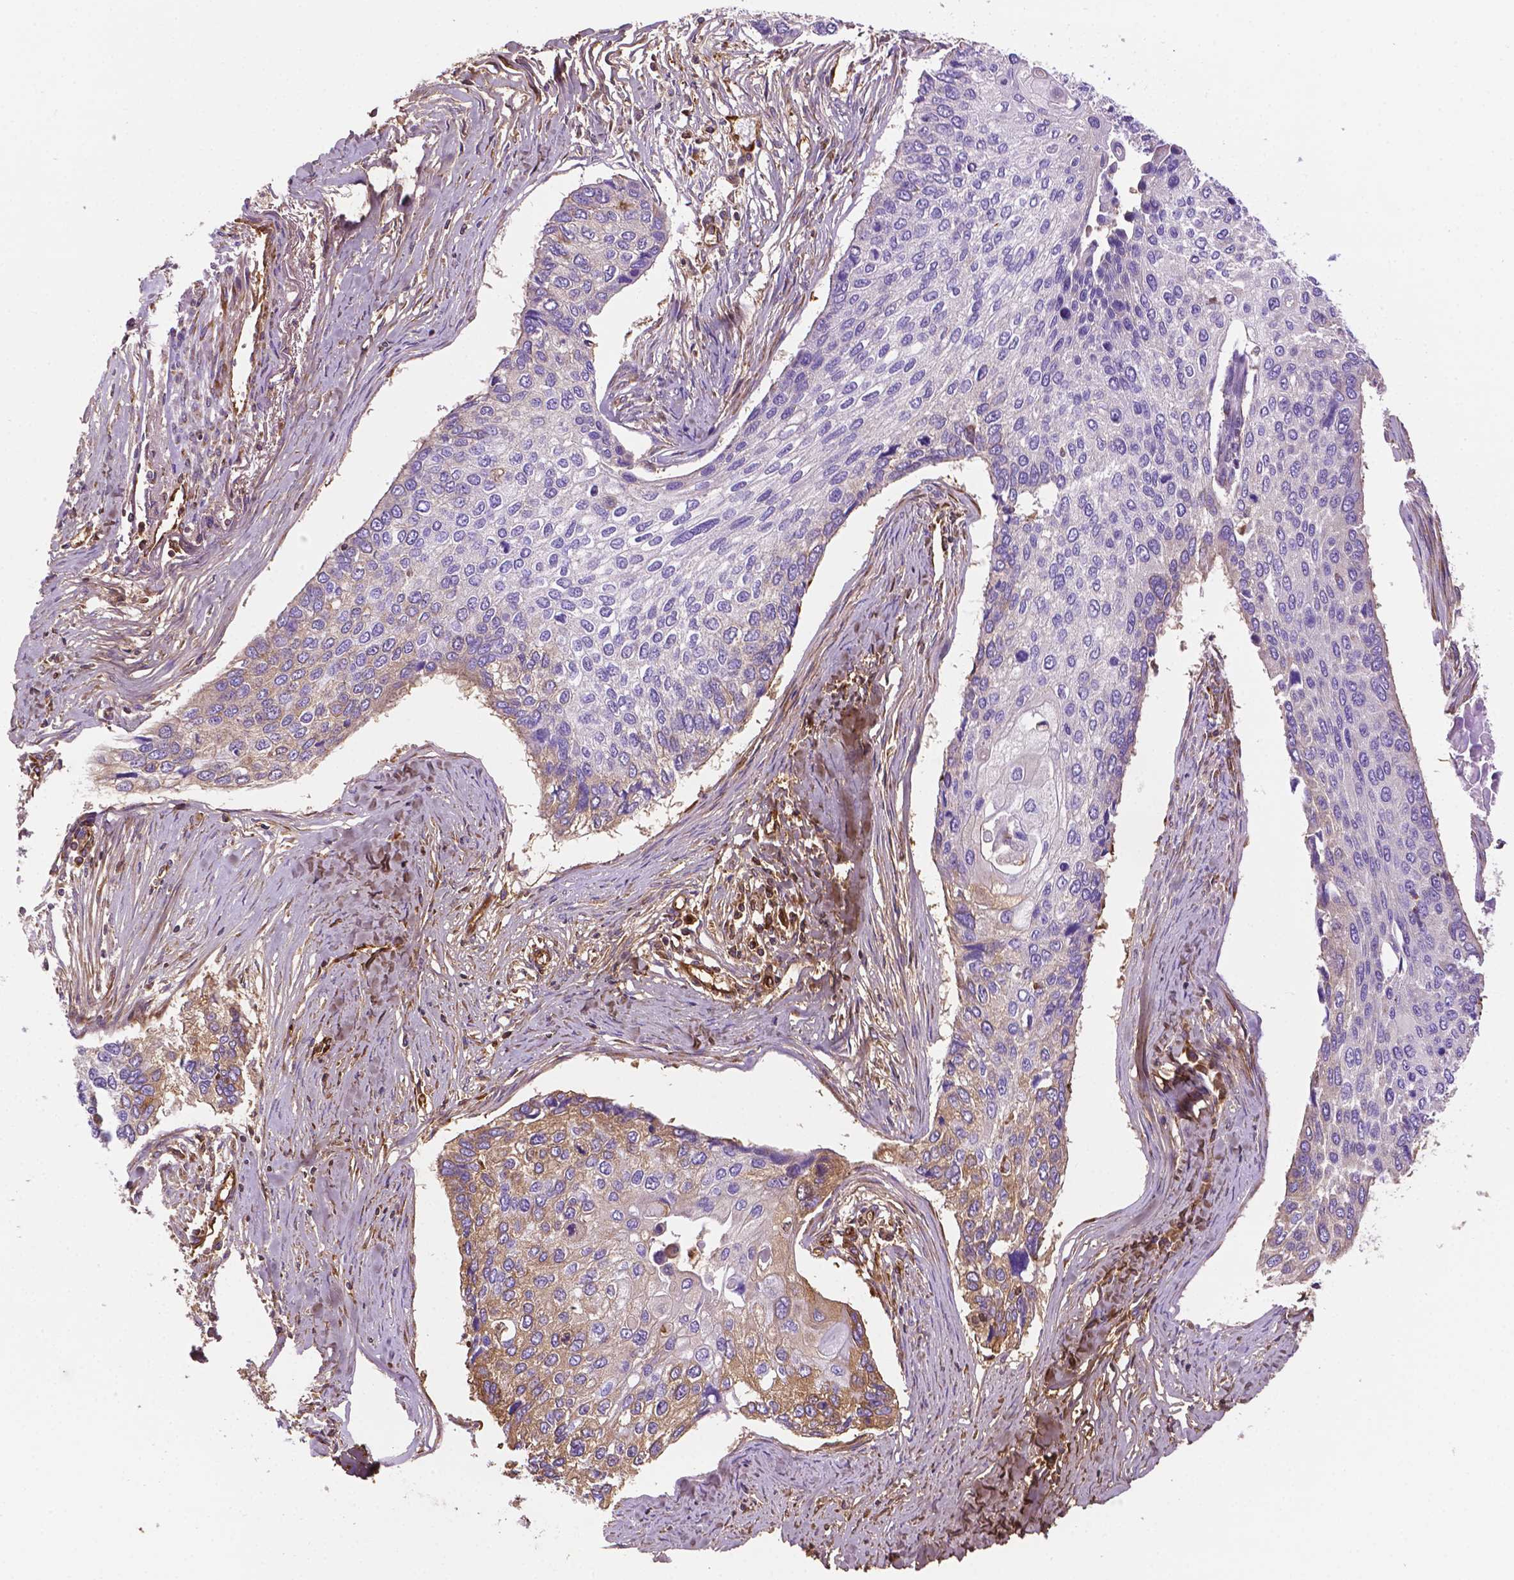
{"staining": {"intensity": "negative", "quantity": "none", "location": "none"}, "tissue": "lung cancer", "cell_type": "Tumor cells", "image_type": "cancer", "snomed": [{"axis": "morphology", "description": "Squamous cell carcinoma, NOS"}, {"axis": "morphology", "description": "Squamous cell carcinoma, metastatic, NOS"}, {"axis": "topography", "description": "Lung"}], "caption": "Squamous cell carcinoma (lung) stained for a protein using immunohistochemistry reveals no expression tumor cells.", "gene": "DCN", "patient": {"sex": "male", "age": 63}}